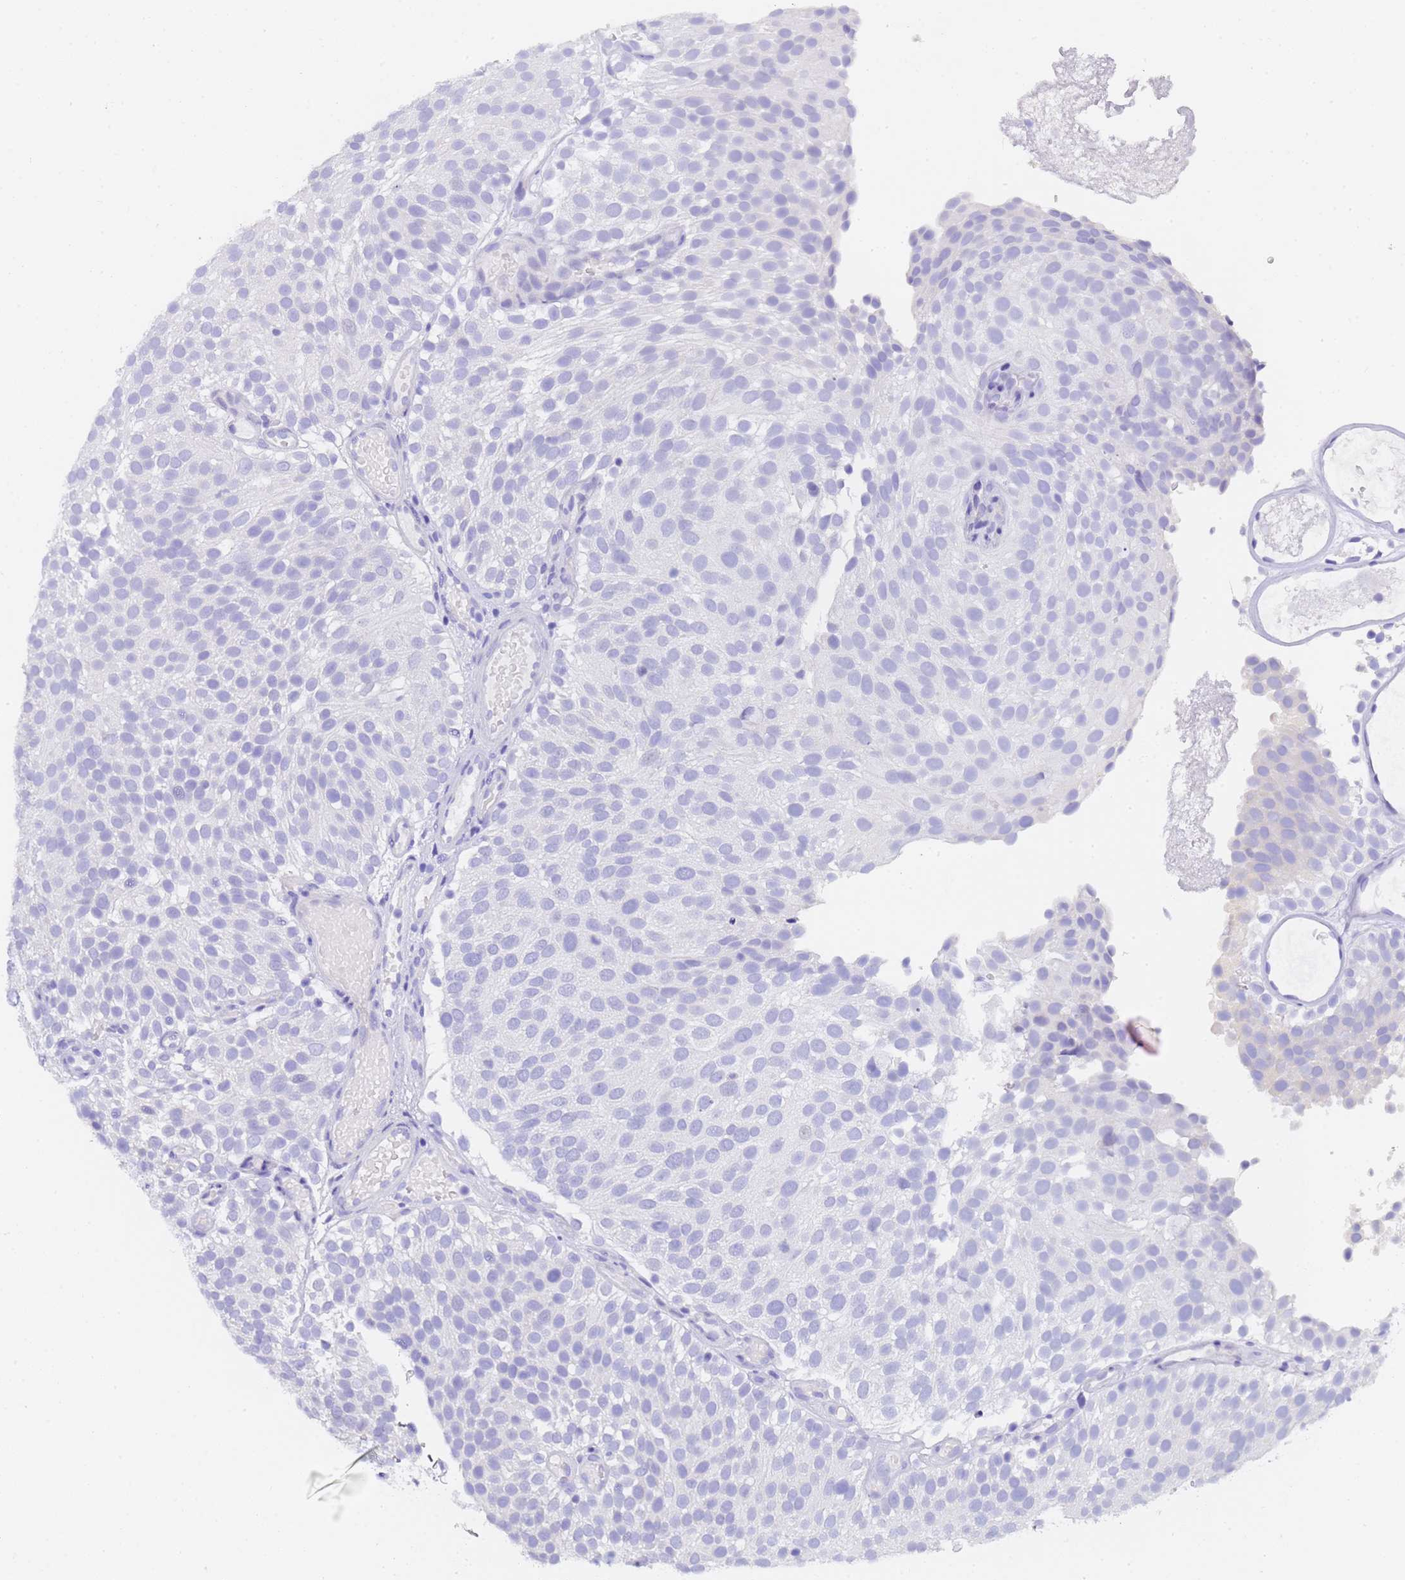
{"staining": {"intensity": "negative", "quantity": "none", "location": "none"}, "tissue": "urothelial cancer", "cell_type": "Tumor cells", "image_type": "cancer", "snomed": [{"axis": "morphology", "description": "Urothelial carcinoma, Low grade"}, {"axis": "topography", "description": "Urinary bladder"}], "caption": "The image reveals no significant staining in tumor cells of urothelial cancer.", "gene": "GABRA1", "patient": {"sex": "male", "age": 78}}